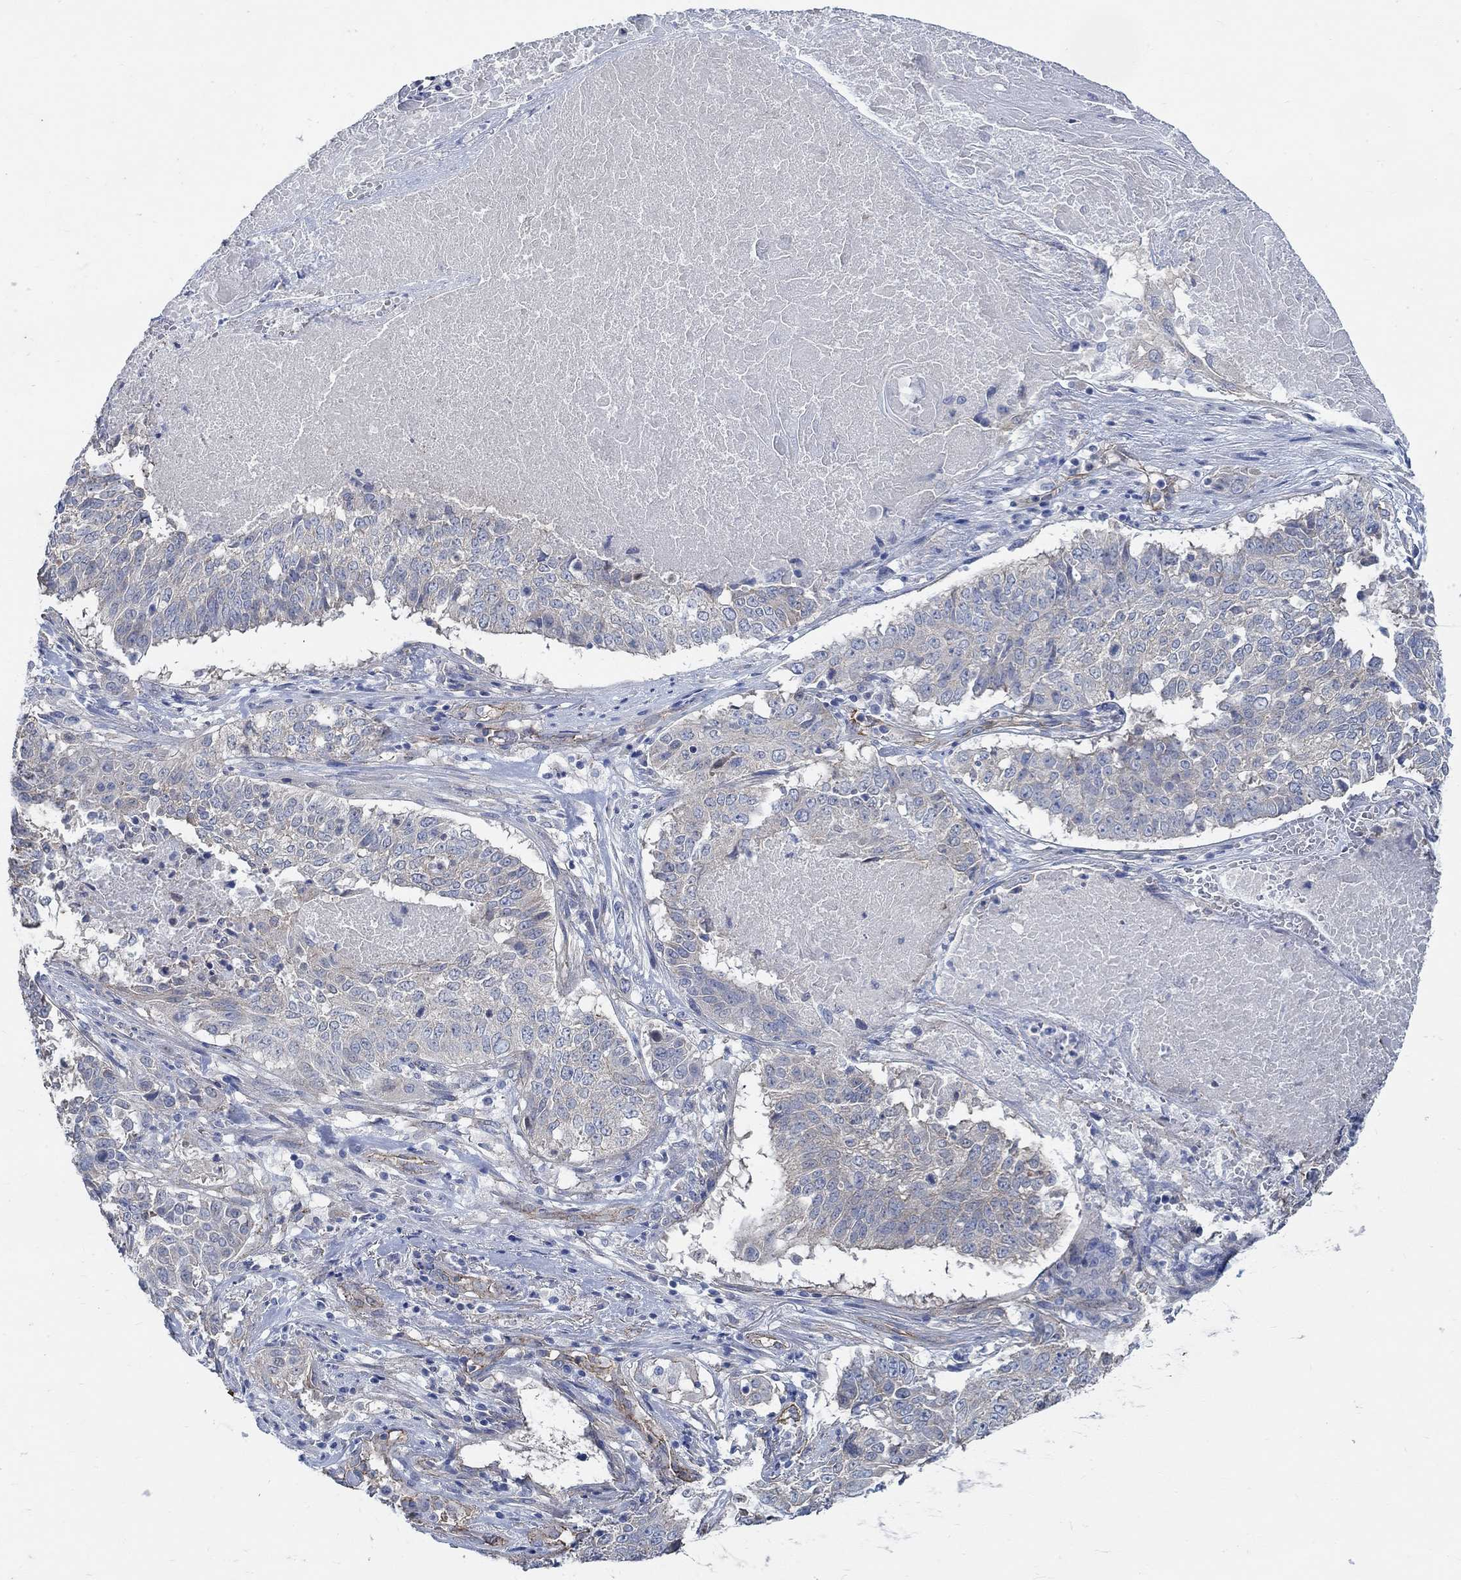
{"staining": {"intensity": "negative", "quantity": "none", "location": "none"}, "tissue": "lung cancer", "cell_type": "Tumor cells", "image_type": "cancer", "snomed": [{"axis": "morphology", "description": "Squamous cell carcinoma, NOS"}, {"axis": "topography", "description": "Lung"}], "caption": "Human lung squamous cell carcinoma stained for a protein using IHC displays no positivity in tumor cells.", "gene": "TMEM198", "patient": {"sex": "male", "age": 64}}